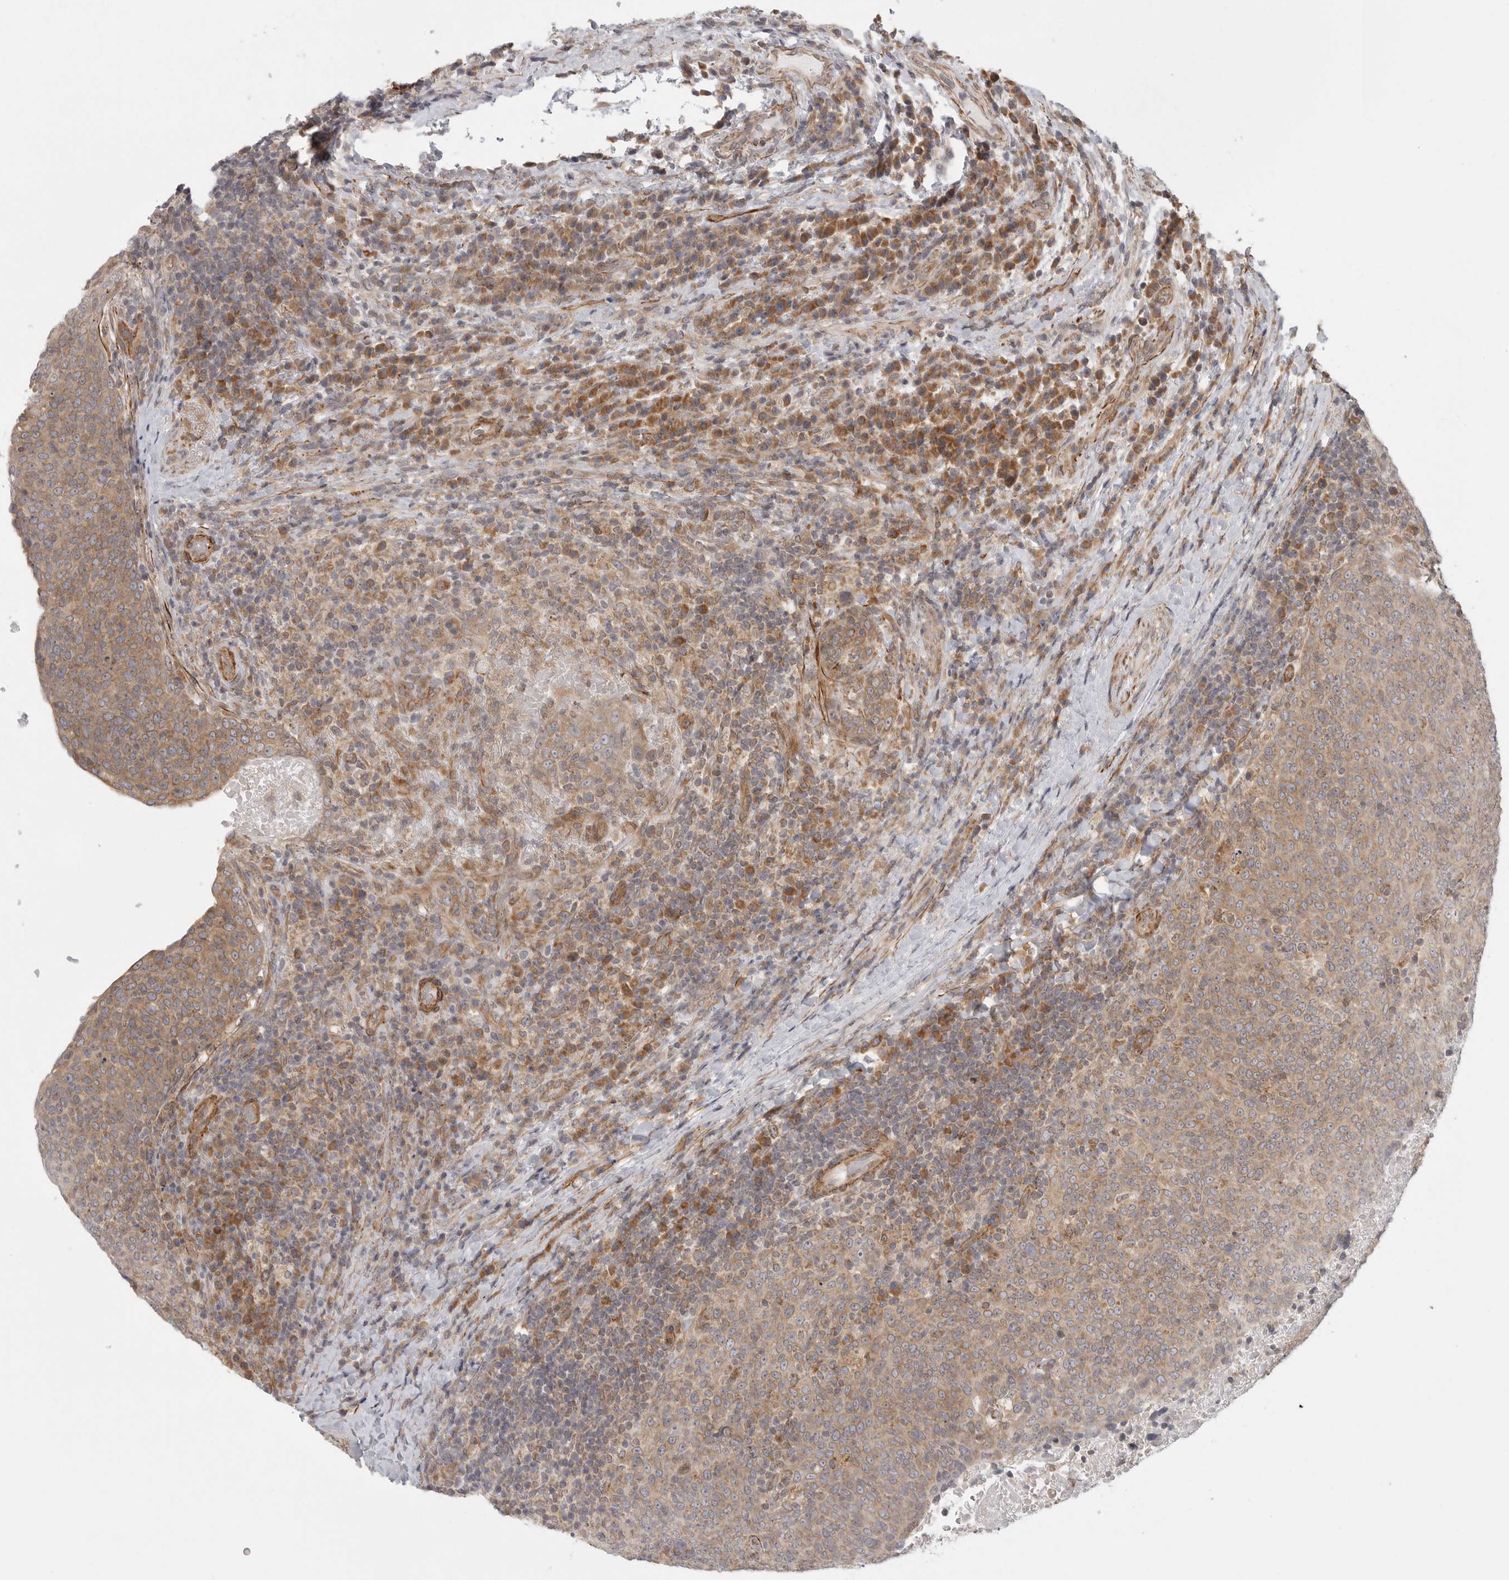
{"staining": {"intensity": "moderate", "quantity": ">75%", "location": "cytoplasmic/membranous"}, "tissue": "head and neck cancer", "cell_type": "Tumor cells", "image_type": "cancer", "snomed": [{"axis": "morphology", "description": "Squamous cell carcinoma, NOS"}, {"axis": "morphology", "description": "Squamous cell carcinoma, metastatic, NOS"}, {"axis": "topography", "description": "Lymph node"}, {"axis": "topography", "description": "Head-Neck"}], "caption": "Human head and neck squamous cell carcinoma stained with a brown dye shows moderate cytoplasmic/membranous positive positivity in about >75% of tumor cells.", "gene": "CERS2", "patient": {"sex": "male", "age": 62}}